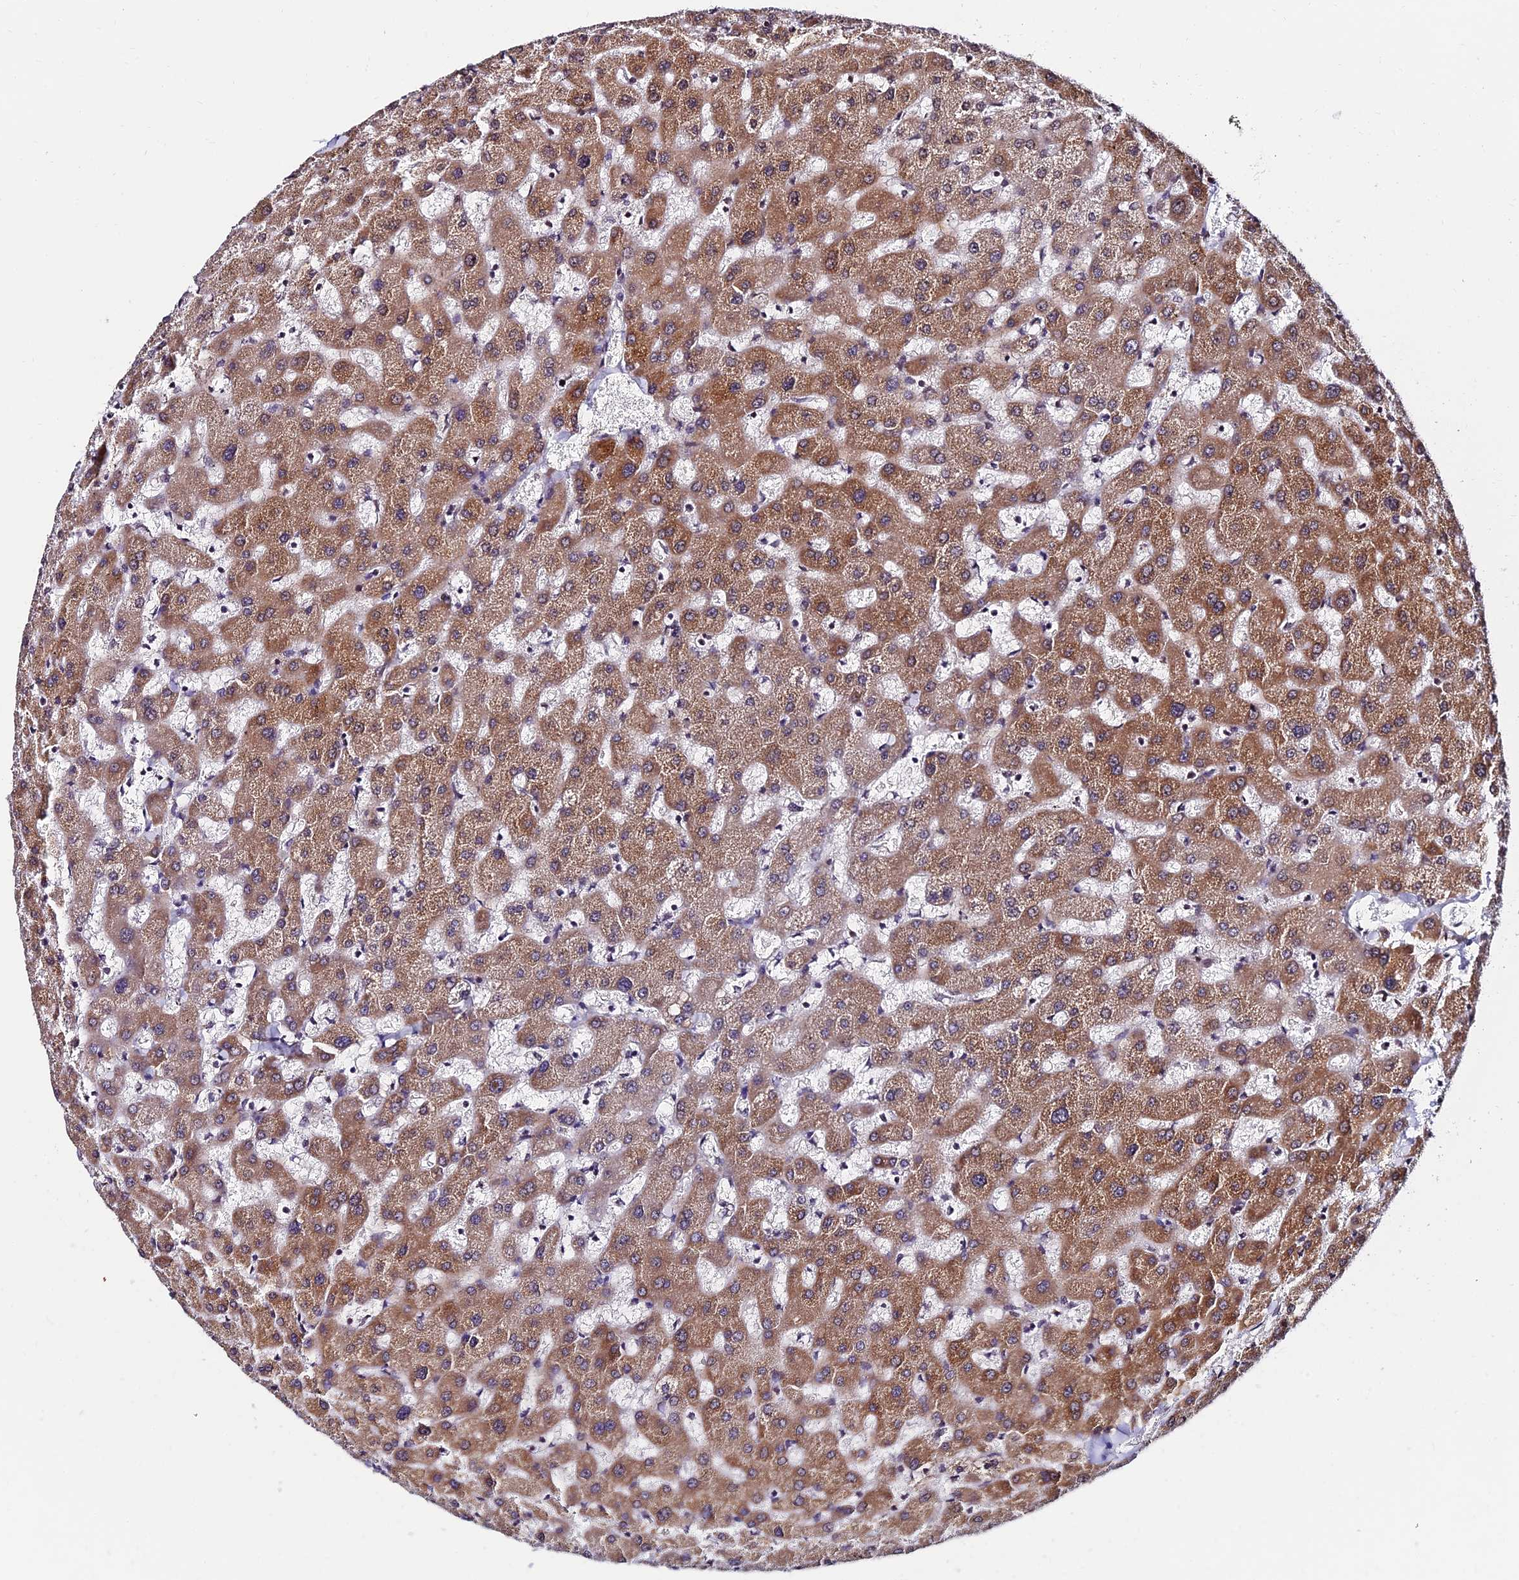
{"staining": {"intensity": "weak", "quantity": "25%-75%", "location": "cytoplasmic/membranous"}, "tissue": "liver", "cell_type": "Cholangiocytes", "image_type": "normal", "snomed": [{"axis": "morphology", "description": "Normal tissue, NOS"}, {"axis": "topography", "description": "Liver"}], "caption": "High-magnification brightfield microscopy of normal liver stained with DAB (3,3'-diaminobenzidine) (brown) and counterstained with hematoxylin (blue). cholangiocytes exhibit weak cytoplasmic/membranous positivity is present in about25%-75% of cells.", "gene": "CDNF", "patient": {"sex": "female", "age": 63}}